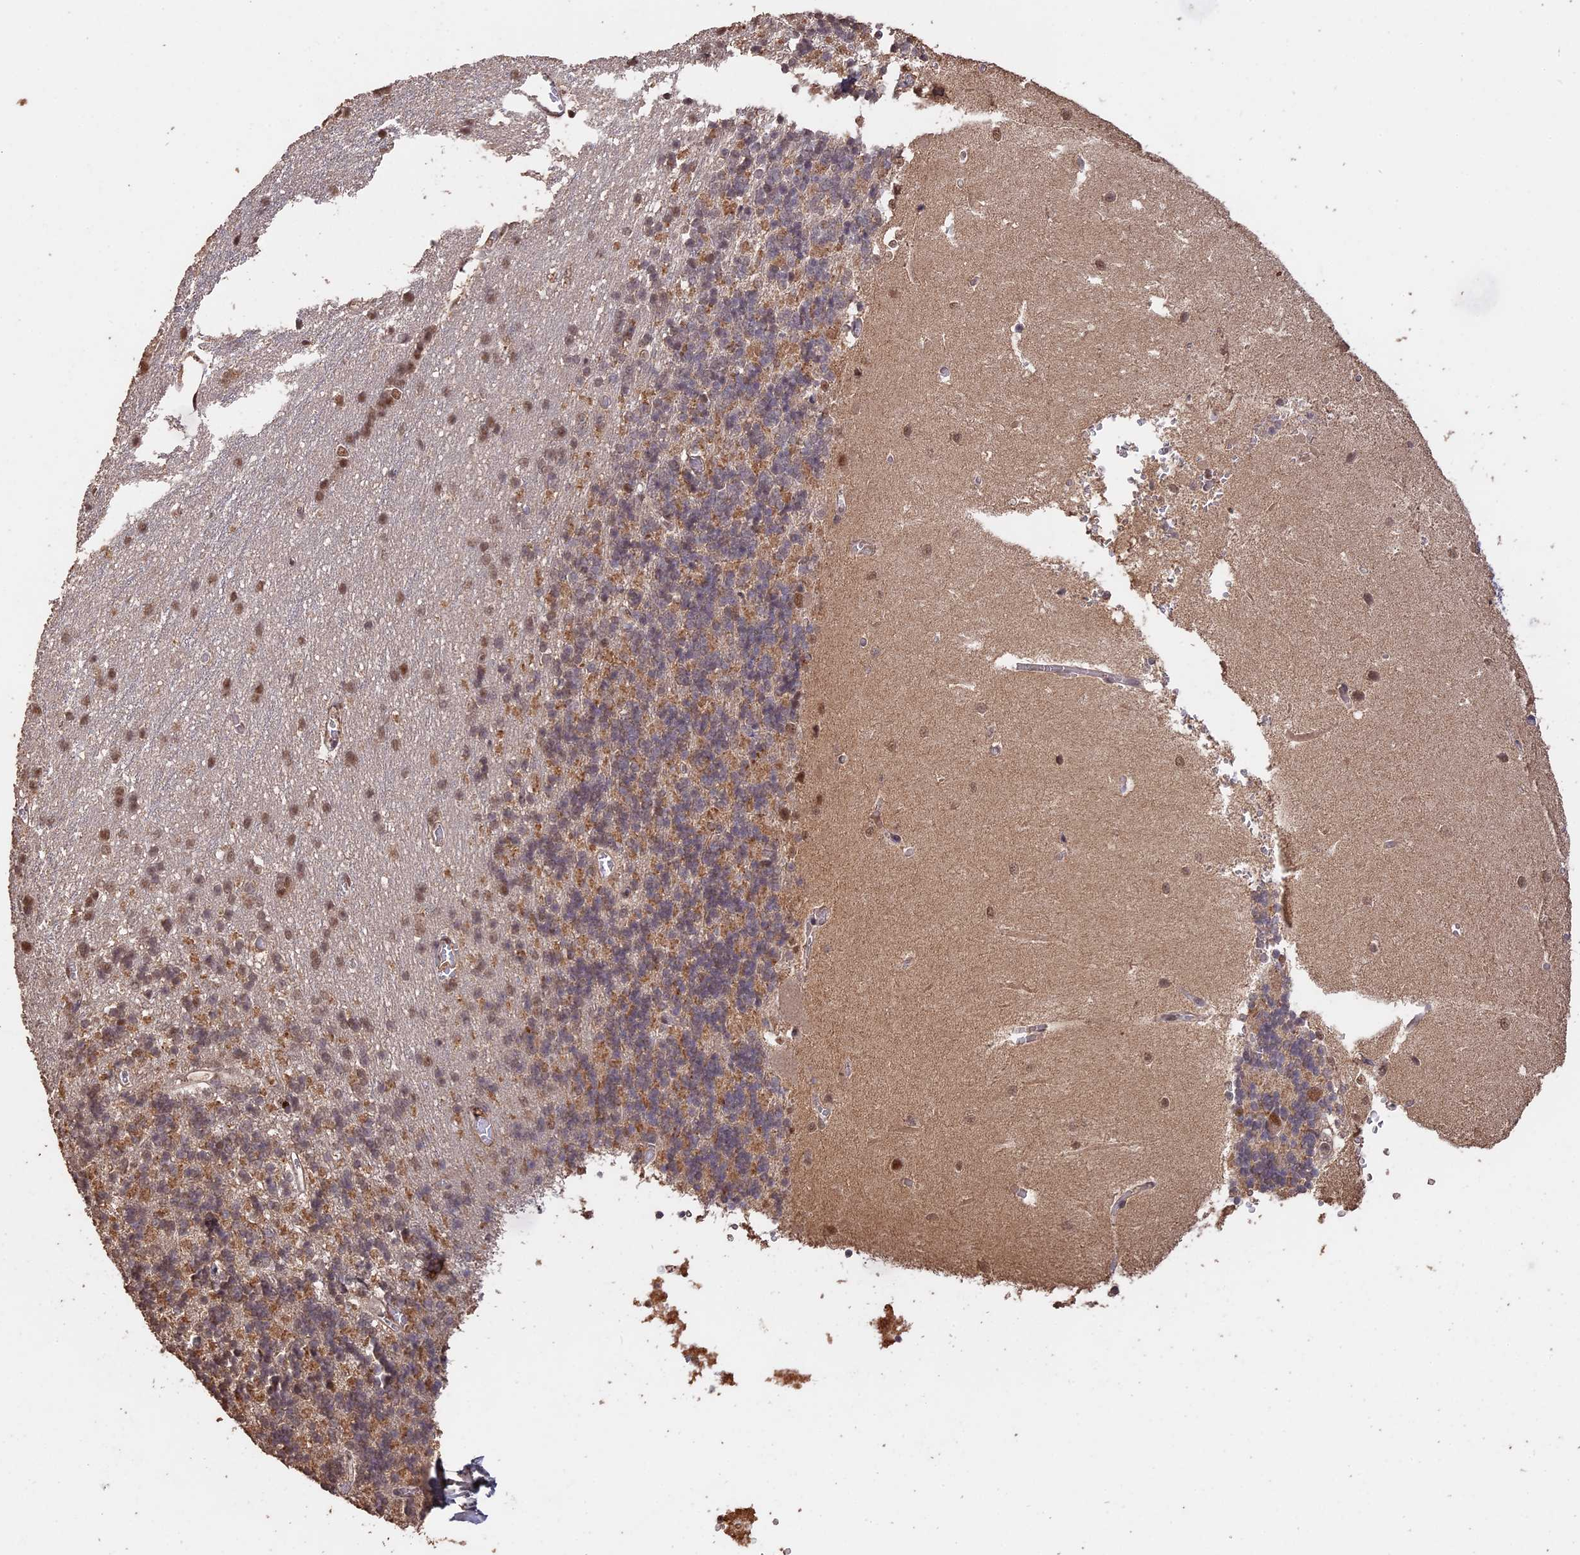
{"staining": {"intensity": "moderate", "quantity": "25%-75%", "location": "cytoplasmic/membranous,nuclear"}, "tissue": "cerebellum", "cell_type": "Cells in granular layer", "image_type": "normal", "snomed": [{"axis": "morphology", "description": "Normal tissue, NOS"}, {"axis": "topography", "description": "Cerebellum"}], "caption": "Immunohistochemistry of normal human cerebellum shows medium levels of moderate cytoplasmic/membranous,nuclear positivity in approximately 25%-75% of cells in granular layer. Ihc stains the protein in brown and the nuclei are stained blue.", "gene": "PSMC6", "patient": {"sex": "male", "age": 37}}